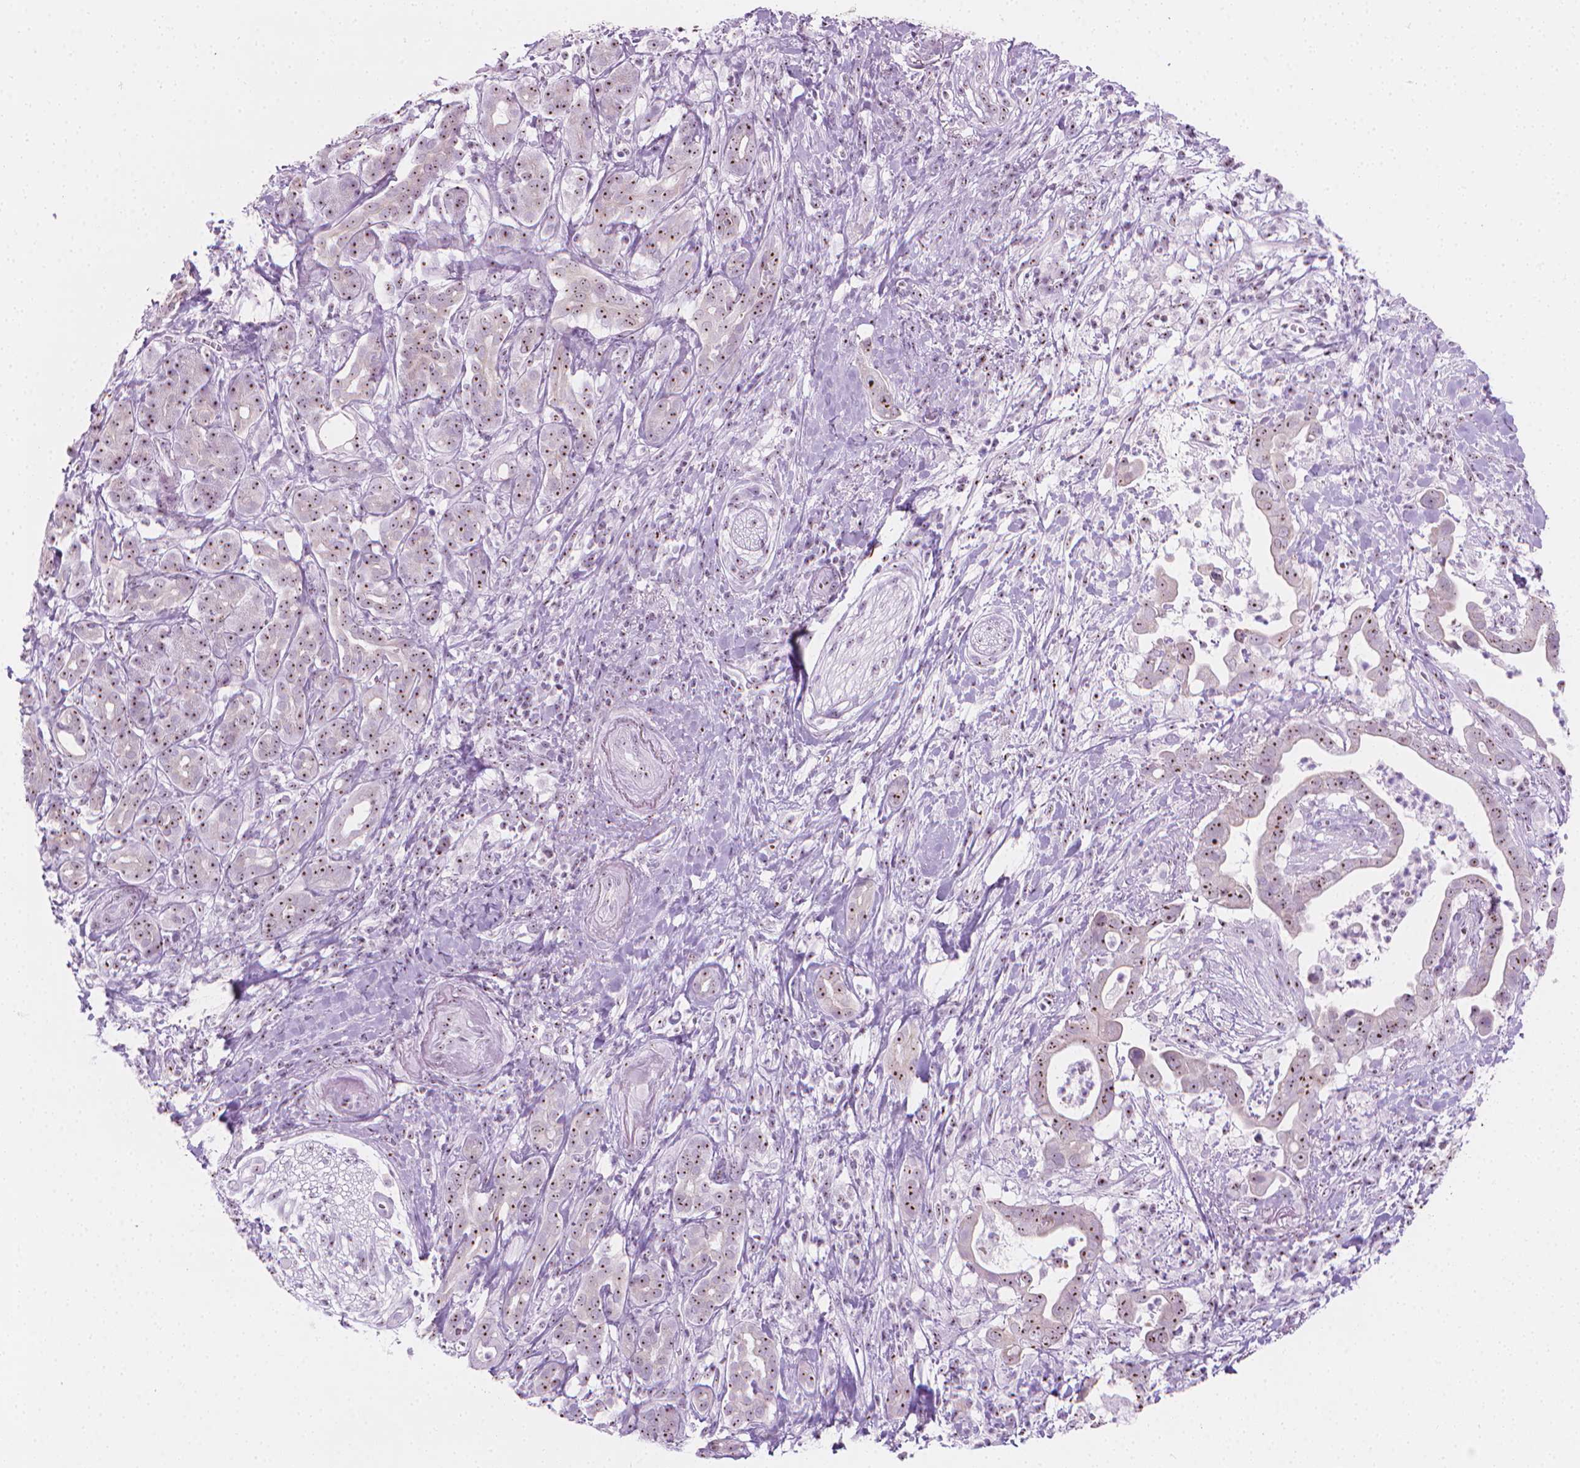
{"staining": {"intensity": "moderate", "quantity": ">75%", "location": "nuclear"}, "tissue": "pancreatic cancer", "cell_type": "Tumor cells", "image_type": "cancer", "snomed": [{"axis": "morphology", "description": "Adenocarcinoma, NOS"}, {"axis": "topography", "description": "Pancreas"}], "caption": "IHC of pancreatic adenocarcinoma exhibits medium levels of moderate nuclear staining in approximately >75% of tumor cells.", "gene": "NOL7", "patient": {"sex": "male", "age": 61}}